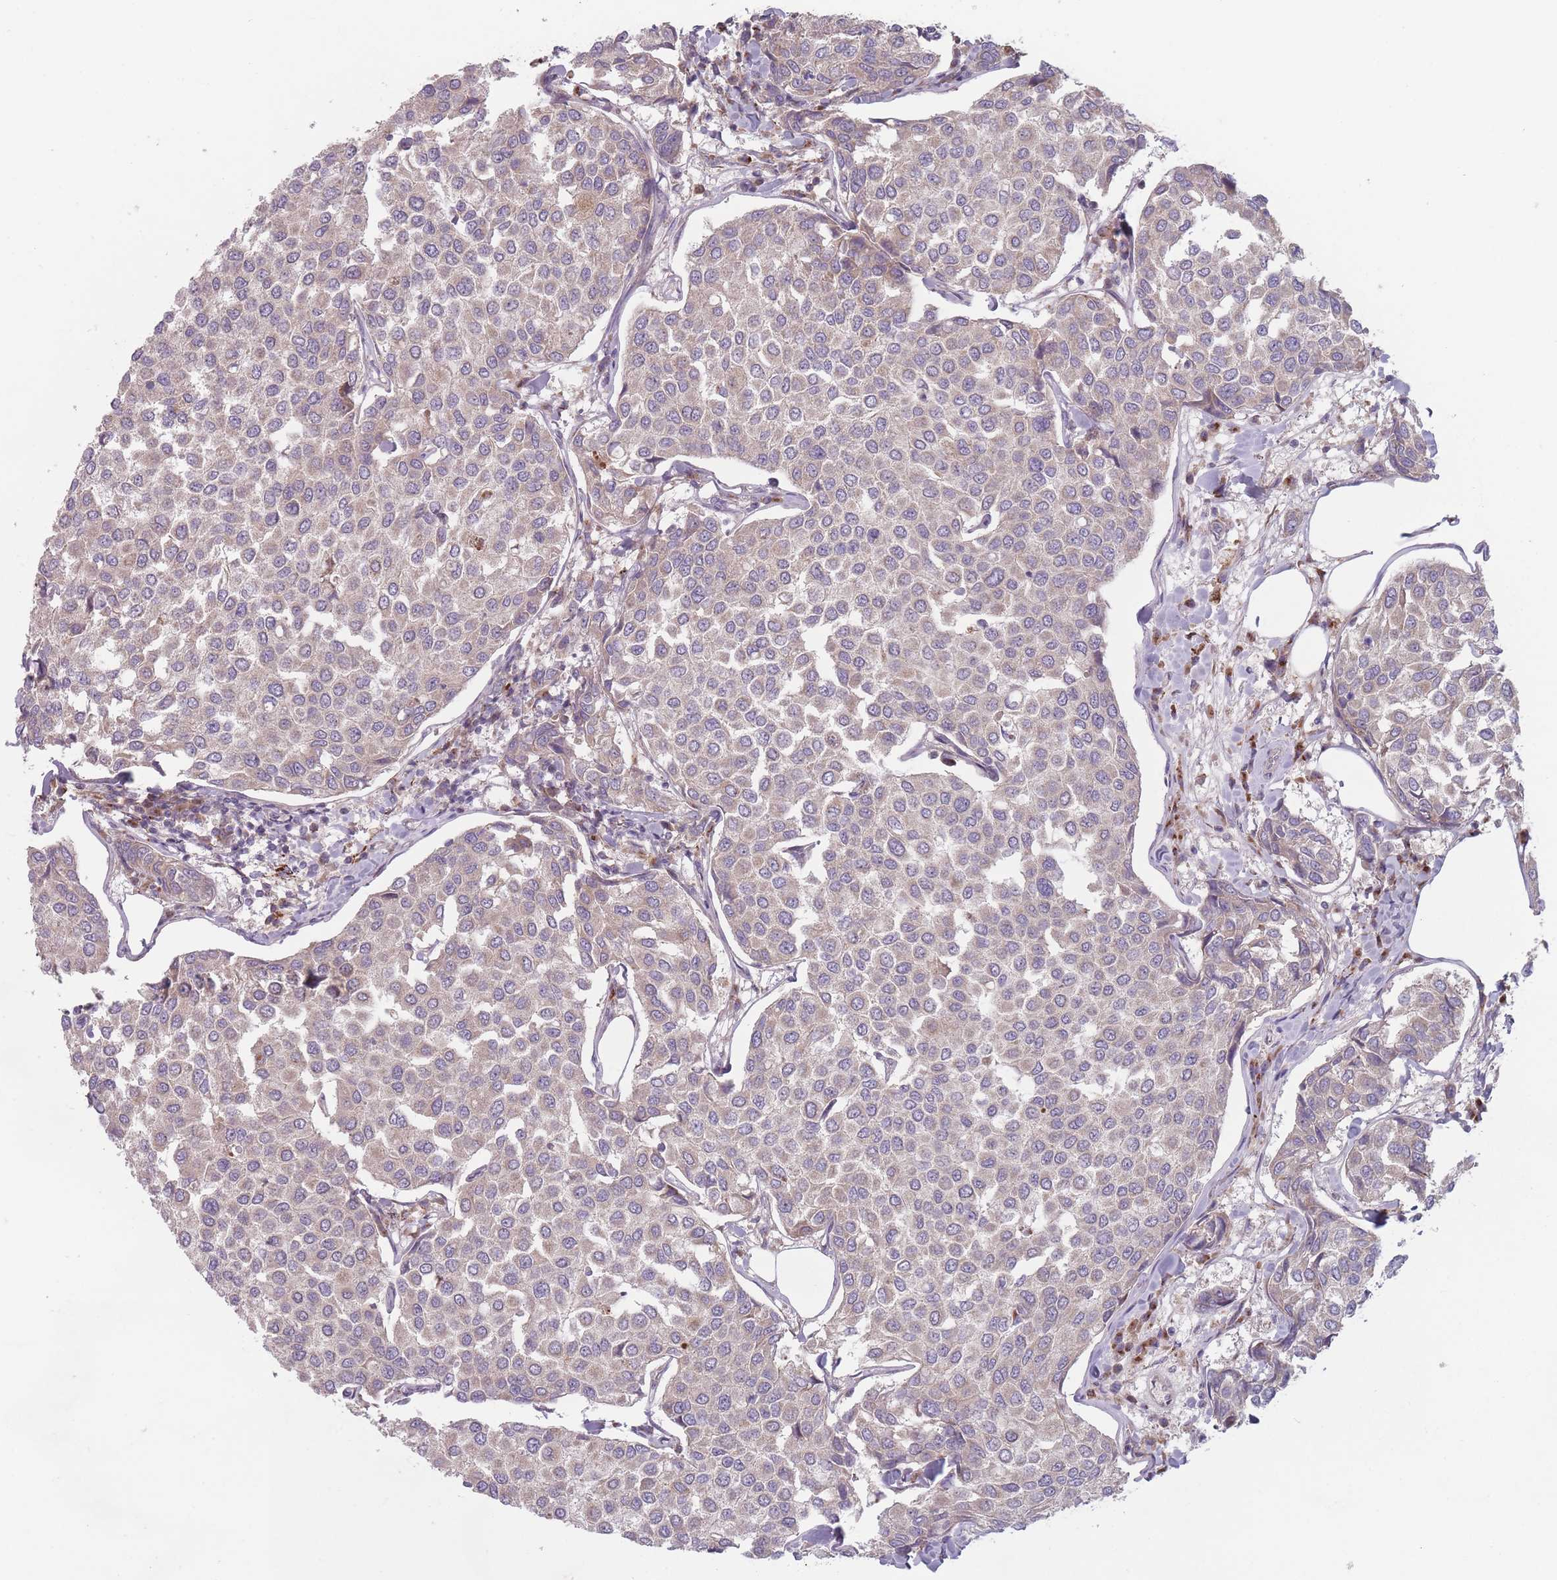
{"staining": {"intensity": "weak", "quantity": "<25%", "location": "cytoplasmic/membranous"}, "tissue": "breast cancer", "cell_type": "Tumor cells", "image_type": "cancer", "snomed": [{"axis": "morphology", "description": "Duct carcinoma"}, {"axis": "topography", "description": "Breast"}], "caption": "Immunohistochemistry (IHC) micrograph of neoplastic tissue: breast intraductal carcinoma stained with DAB (3,3'-diaminobenzidine) displays no significant protein staining in tumor cells.", "gene": "OR10Q1", "patient": {"sex": "female", "age": 55}}